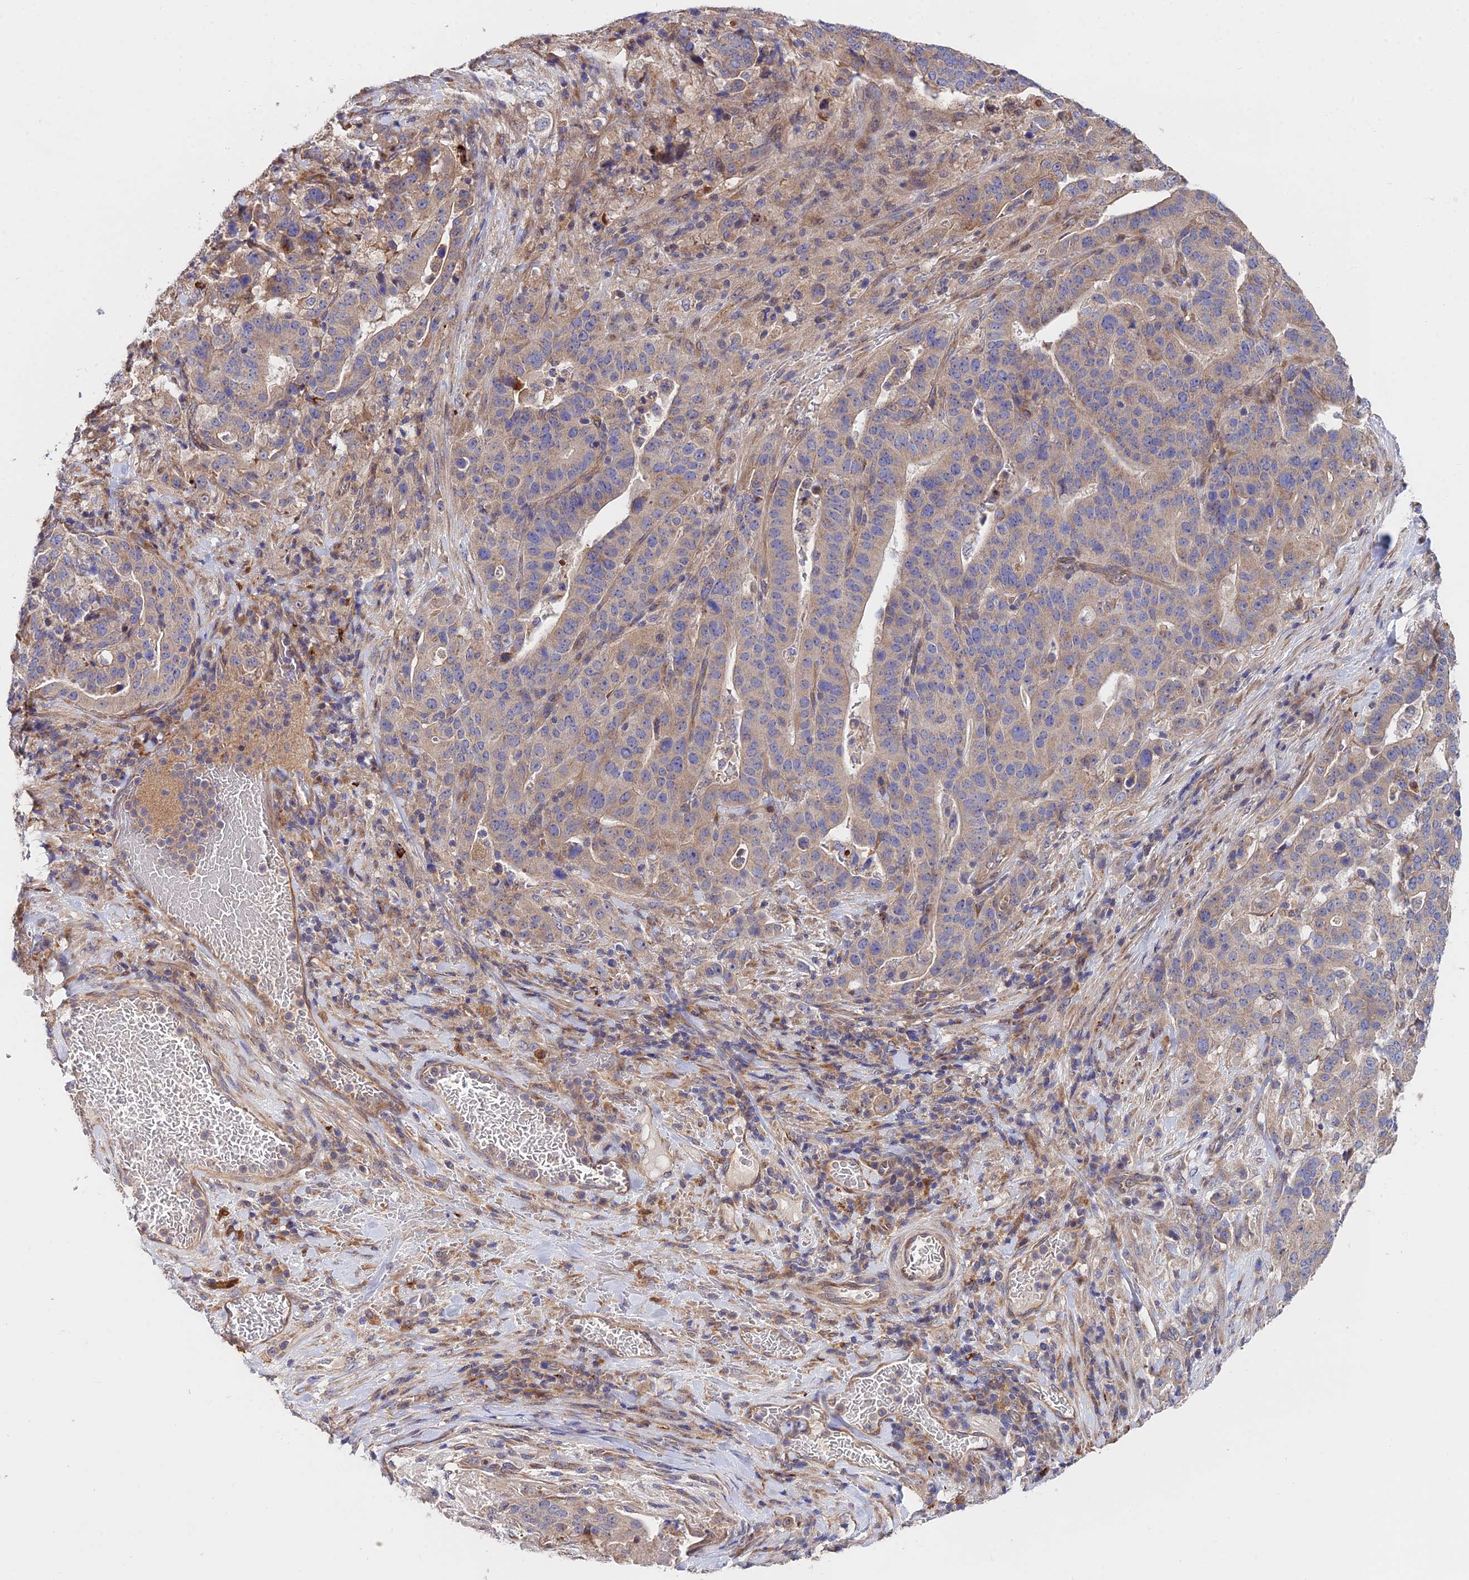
{"staining": {"intensity": "weak", "quantity": "25%-75%", "location": "cytoplasmic/membranous"}, "tissue": "stomach cancer", "cell_type": "Tumor cells", "image_type": "cancer", "snomed": [{"axis": "morphology", "description": "Adenocarcinoma, NOS"}, {"axis": "topography", "description": "Stomach"}], "caption": "Adenocarcinoma (stomach) stained with a protein marker shows weak staining in tumor cells.", "gene": "CDC37L1", "patient": {"sex": "male", "age": 48}}